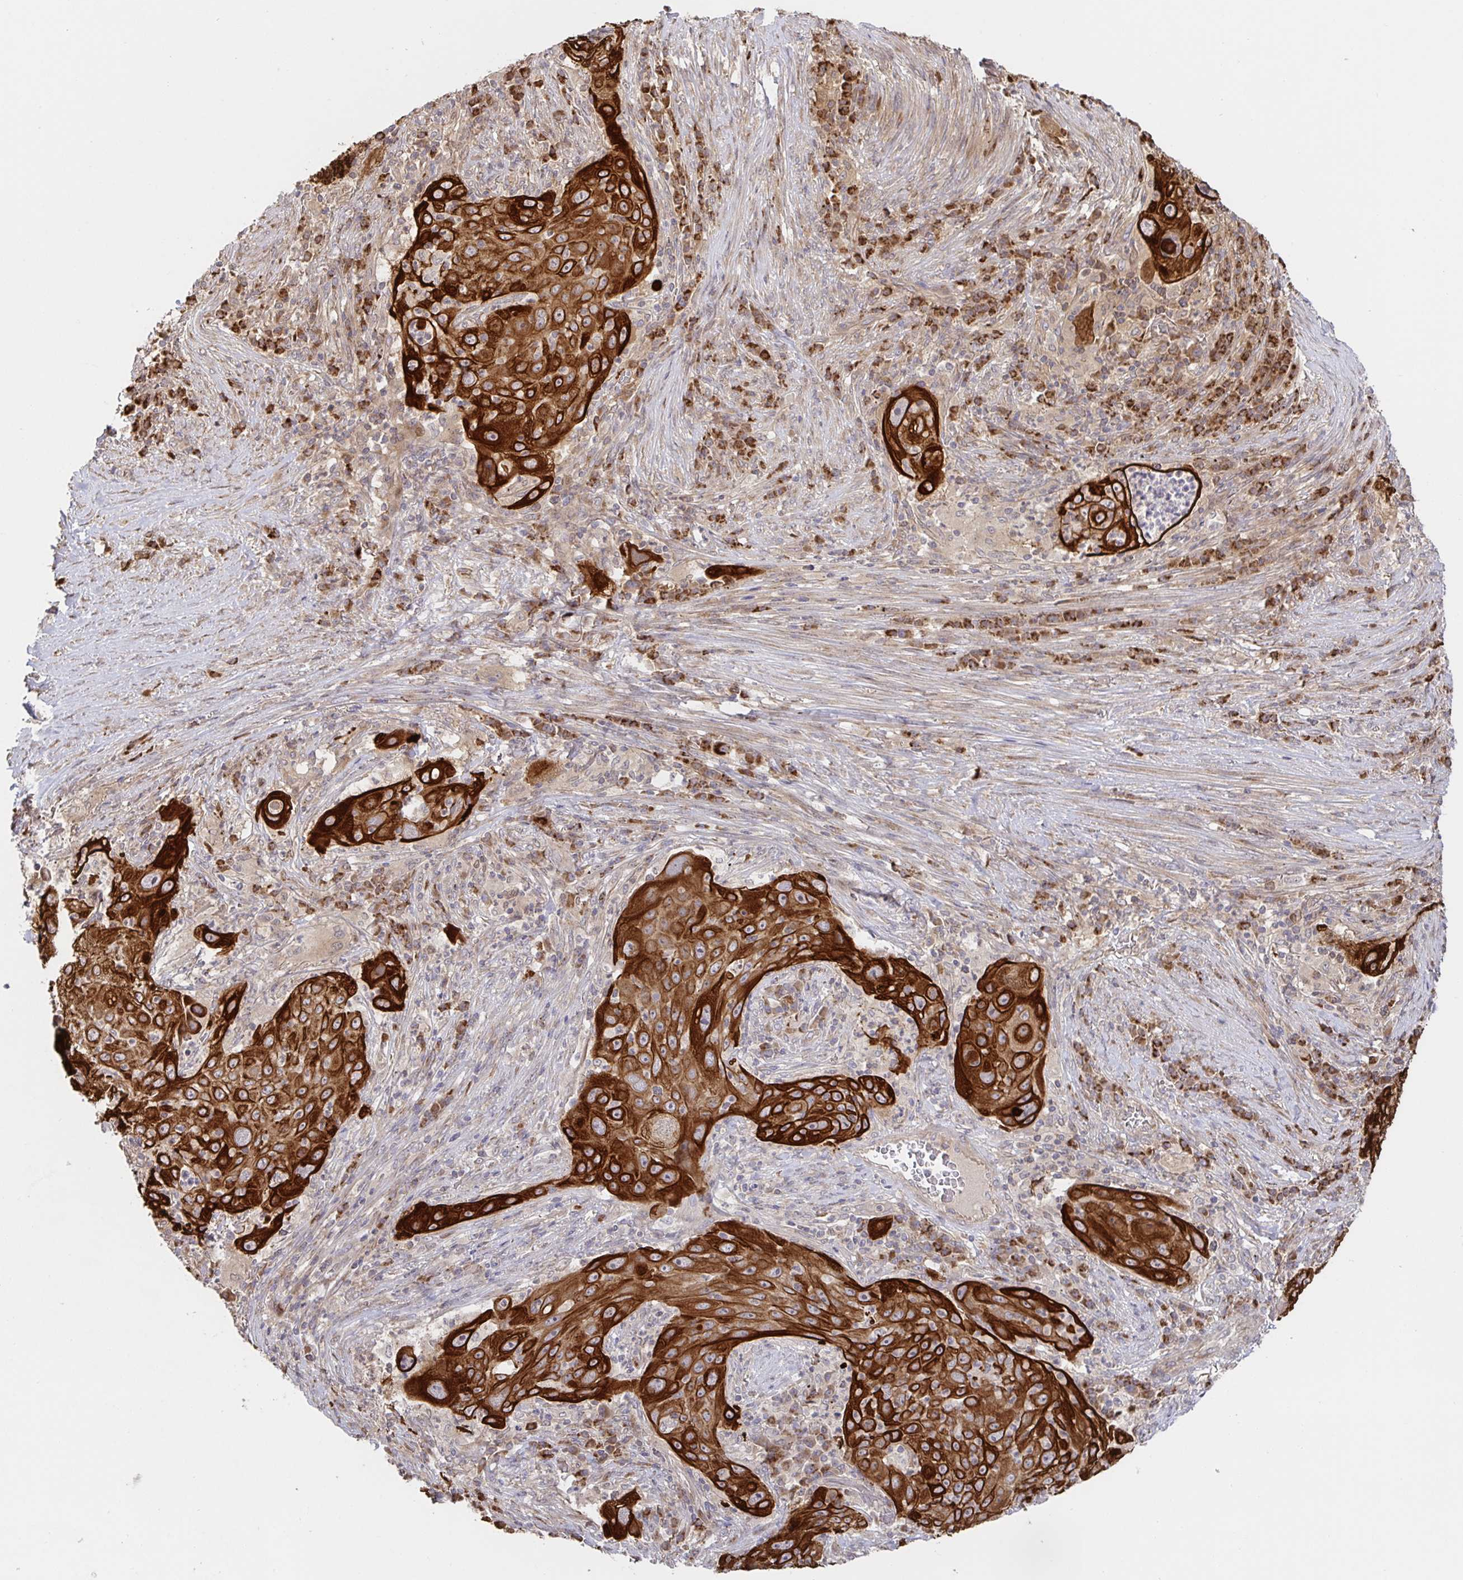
{"staining": {"intensity": "strong", "quantity": ">75%", "location": "cytoplasmic/membranous"}, "tissue": "lung cancer", "cell_type": "Tumor cells", "image_type": "cancer", "snomed": [{"axis": "morphology", "description": "Squamous cell carcinoma, NOS"}, {"axis": "topography", "description": "Lung"}], "caption": "Immunohistochemistry (IHC) image of human lung squamous cell carcinoma stained for a protein (brown), which demonstrates high levels of strong cytoplasmic/membranous staining in approximately >75% of tumor cells.", "gene": "AACS", "patient": {"sex": "female", "age": 59}}